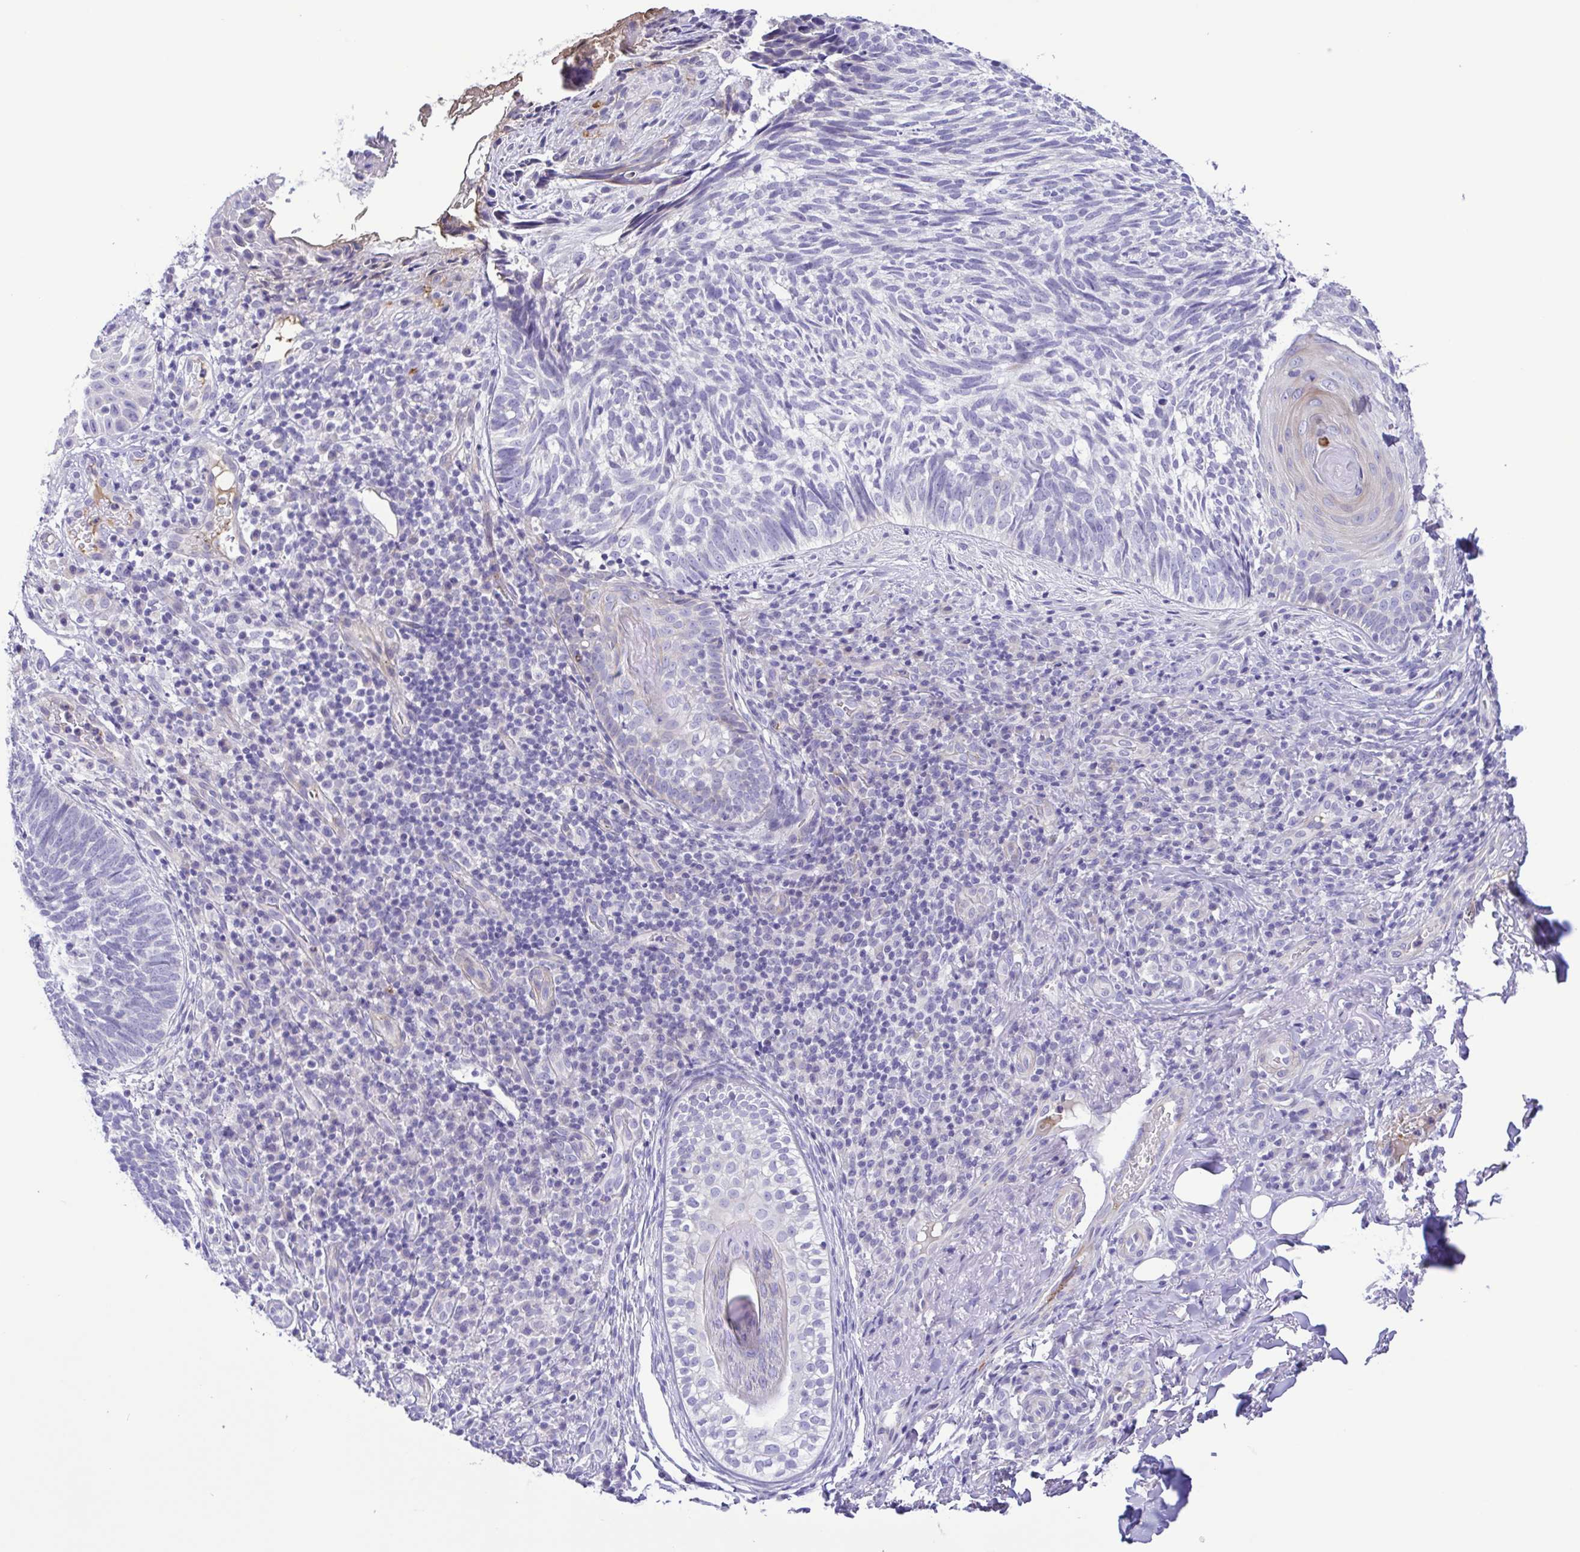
{"staining": {"intensity": "negative", "quantity": "none", "location": "none"}, "tissue": "skin cancer", "cell_type": "Tumor cells", "image_type": "cancer", "snomed": [{"axis": "morphology", "description": "Basal cell carcinoma"}, {"axis": "topography", "description": "Skin"}], "caption": "Skin basal cell carcinoma was stained to show a protein in brown. There is no significant staining in tumor cells.", "gene": "GABBR2", "patient": {"sex": "male", "age": 65}}